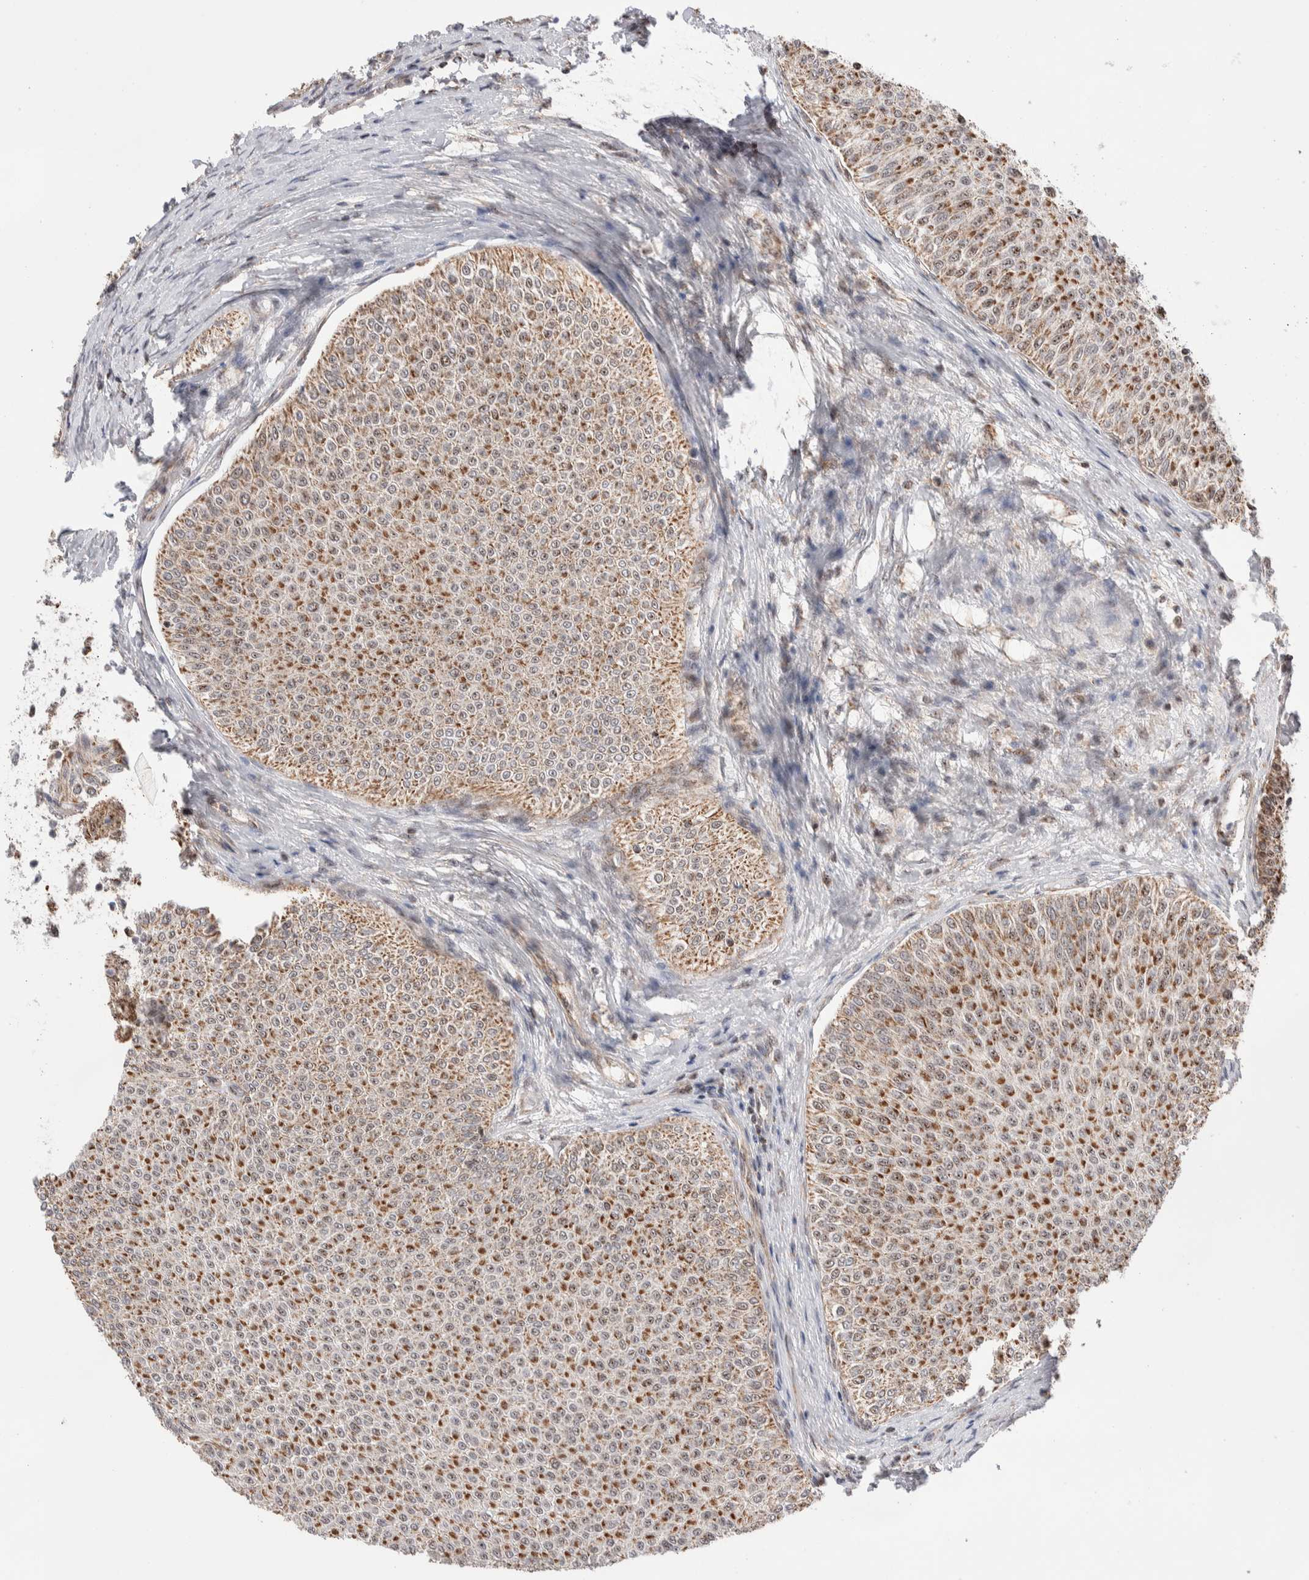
{"staining": {"intensity": "moderate", "quantity": ">75%", "location": "cytoplasmic/membranous"}, "tissue": "urothelial cancer", "cell_type": "Tumor cells", "image_type": "cancer", "snomed": [{"axis": "morphology", "description": "Urothelial carcinoma, Low grade"}, {"axis": "topography", "description": "Urinary bladder"}], "caption": "Urothelial cancer stained with a protein marker shows moderate staining in tumor cells.", "gene": "ZNF695", "patient": {"sex": "male", "age": 78}}